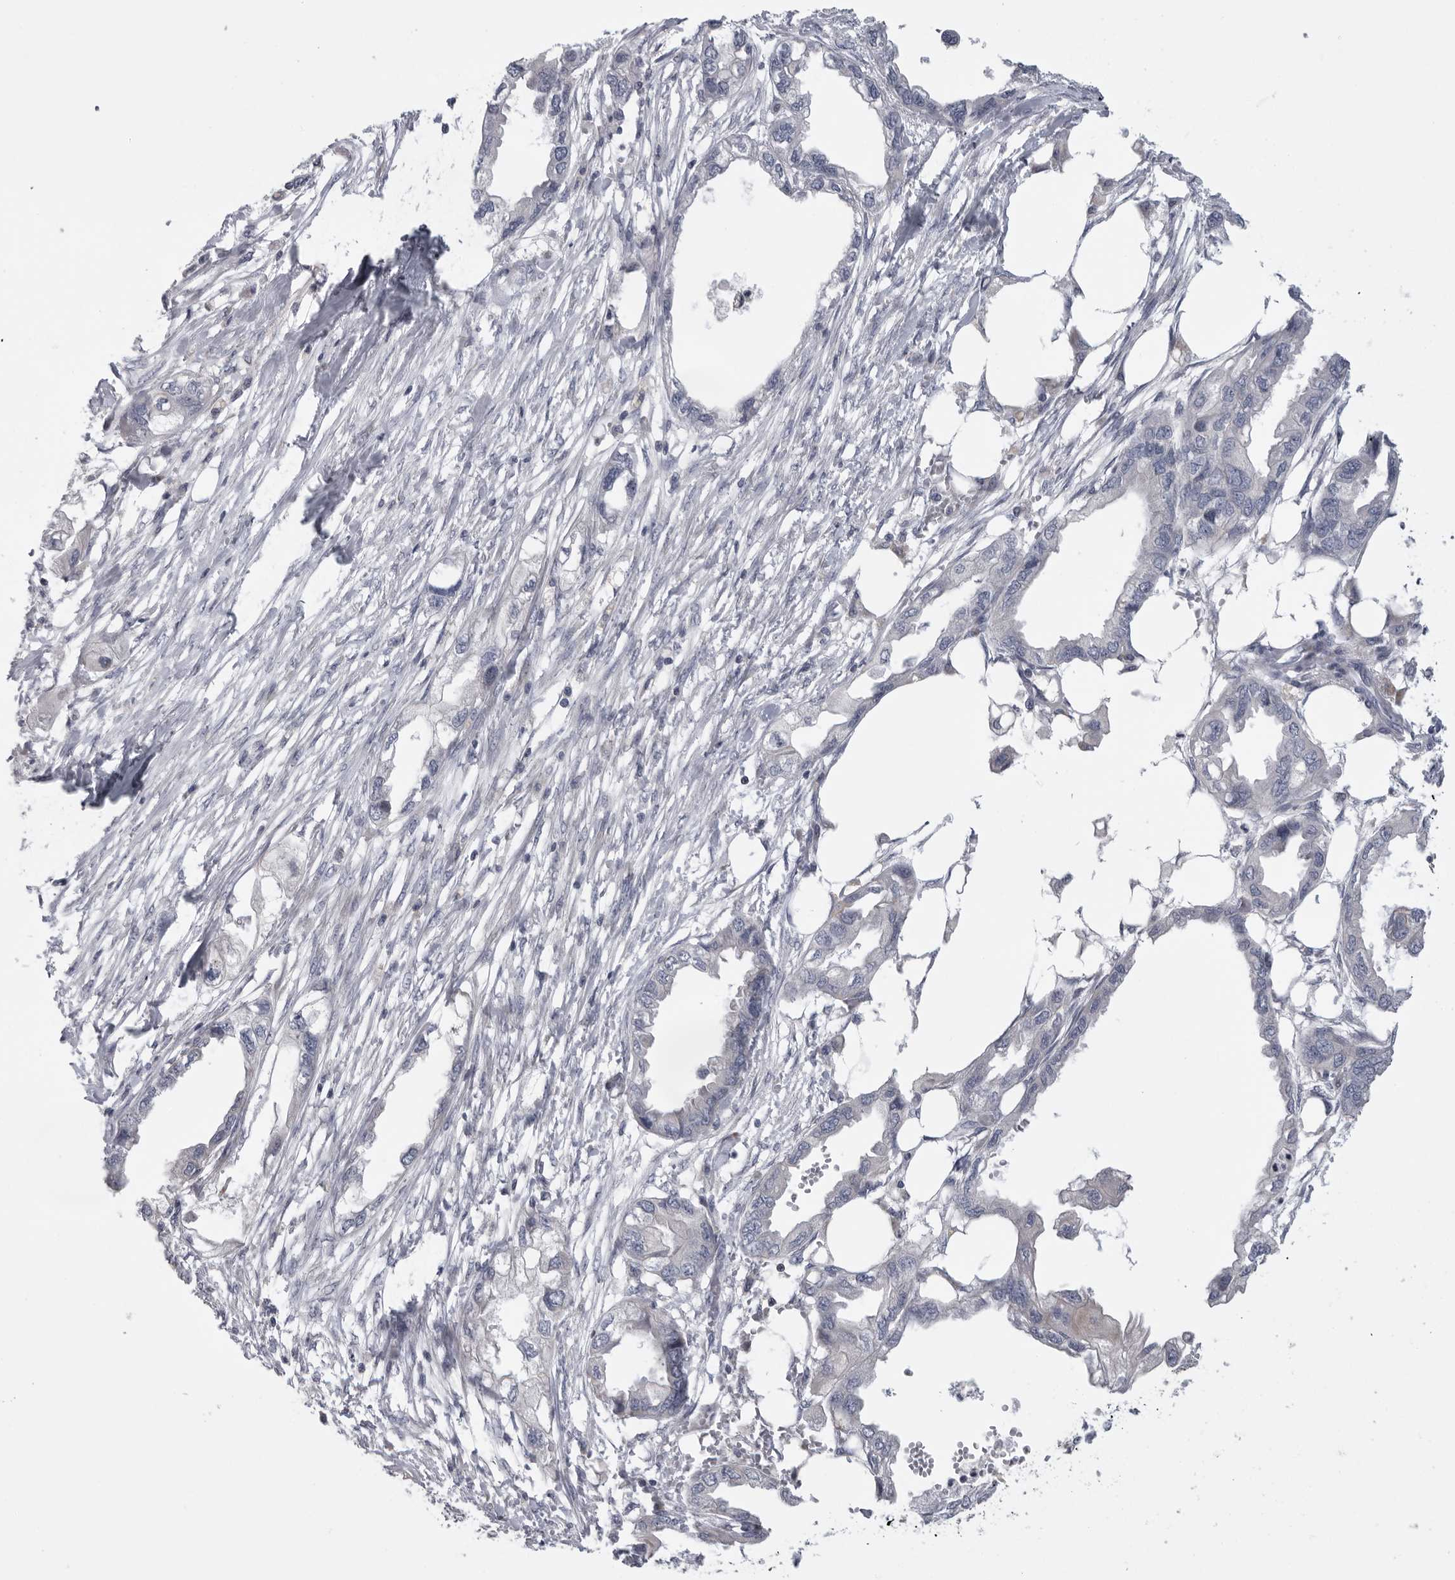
{"staining": {"intensity": "negative", "quantity": "none", "location": "none"}, "tissue": "endometrial cancer", "cell_type": "Tumor cells", "image_type": "cancer", "snomed": [{"axis": "morphology", "description": "Adenocarcinoma, NOS"}, {"axis": "morphology", "description": "Adenocarcinoma, metastatic, NOS"}, {"axis": "topography", "description": "Adipose tissue"}, {"axis": "topography", "description": "Endometrium"}], "caption": "This photomicrograph is of adenocarcinoma (endometrial) stained with immunohistochemistry (IHC) to label a protein in brown with the nuclei are counter-stained blue. There is no expression in tumor cells. The staining is performed using DAB brown chromogen with nuclei counter-stained in using hematoxylin.", "gene": "USP24", "patient": {"sex": "female", "age": 67}}